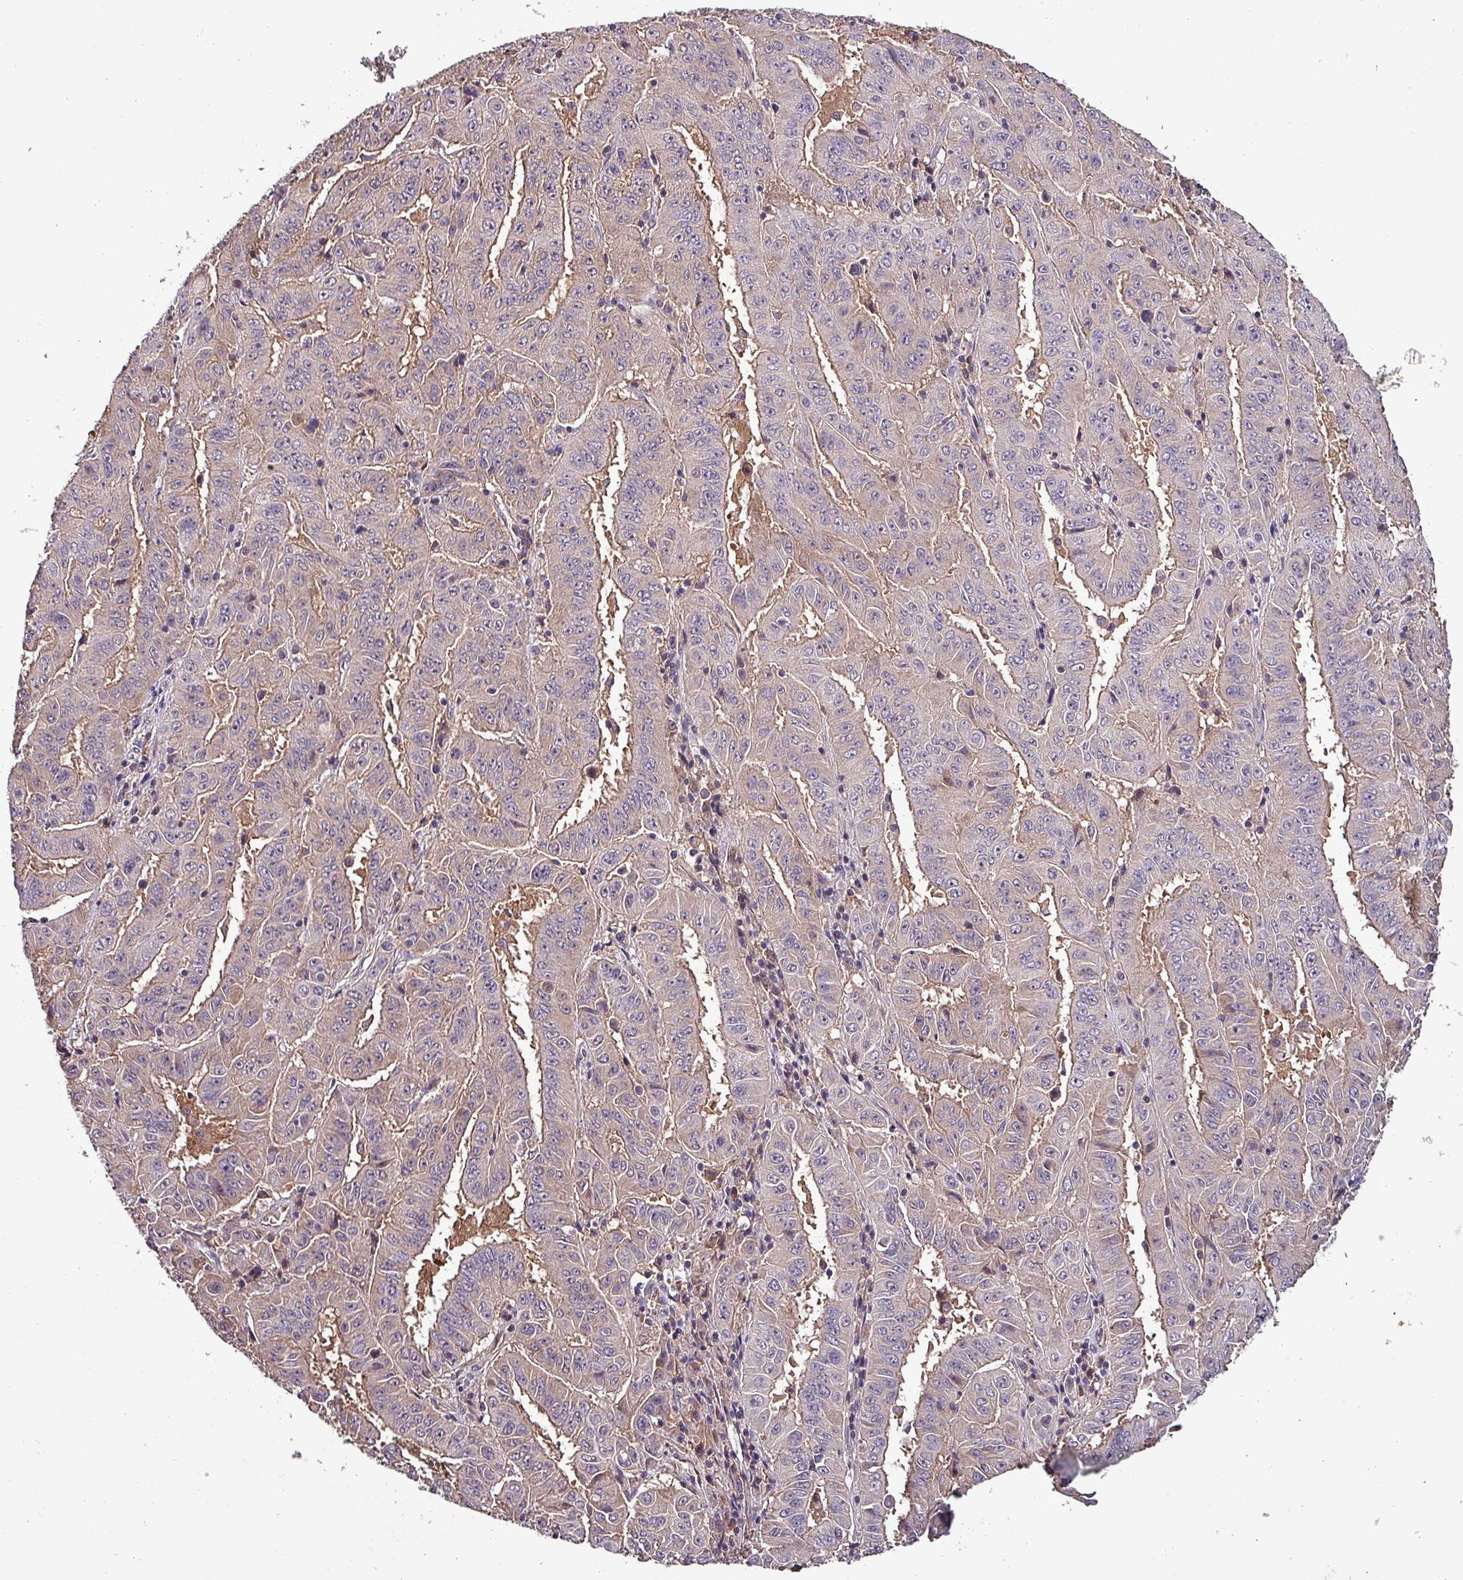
{"staining": {"intensity": "weak", "quantity": "25%-75%", "location": "cytoplasmic/membranous"}, "tissue": "pancreatic cancer", "cell_type": "Tumor cells", "image_type": "cancer", "snomed": [{"axis": "morphology", "description": "Adenocarcinoma, NOS"}, {"axis": "topography", "description": "Pancreas"}], "caption": "Immunohistochemistry (IHC) histopathology image of pancreatic adenocarcinoma stained for a protein (brown), which displays low levels of weak cytoplasmic/membranous staining in approximately 25%-75% of tumor cells.", "gene": "PAFAH1B2", "patient": {"sex": "male", "age": 63}}